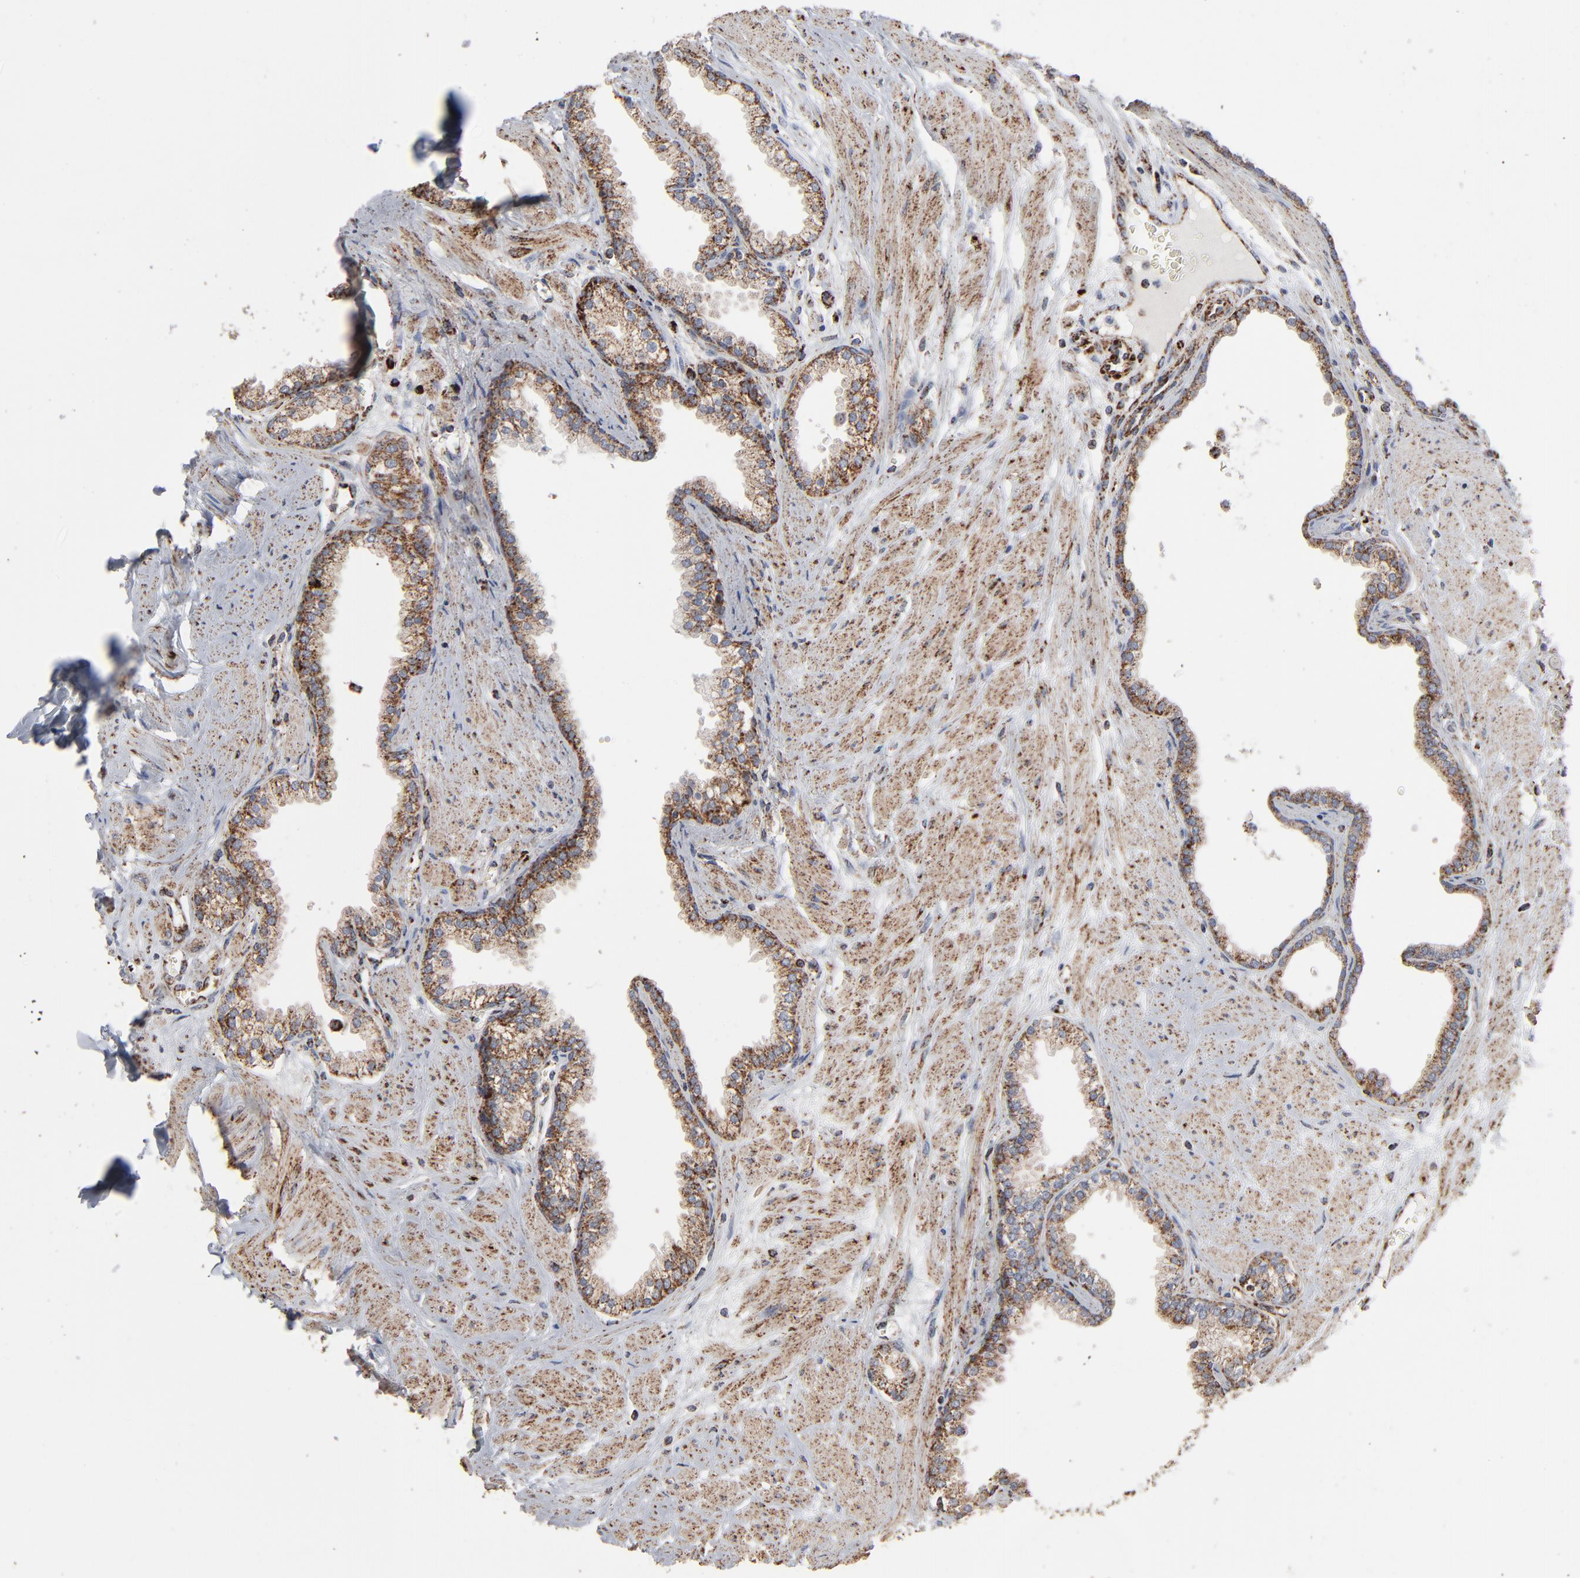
{"staining": {"intensity": "strong", "quantity": ">75%", "location": "cytoplasmic/membranous"}, "tissue": "prostate", "cell_type": "Glandular cells", "image_type": "normal", "snomed": [{"axis": "morphology", "description": "Normal tissue, NOS"}, {"axis": "topography", "description": "Prostate"}], "caption": "A brown stain highlights strong cytoplasmic/membranous staining of a protein in glandular cells of normal prostate.", "gene": "UQCRC1", "patient": {"sex": "male", "age": 64}}